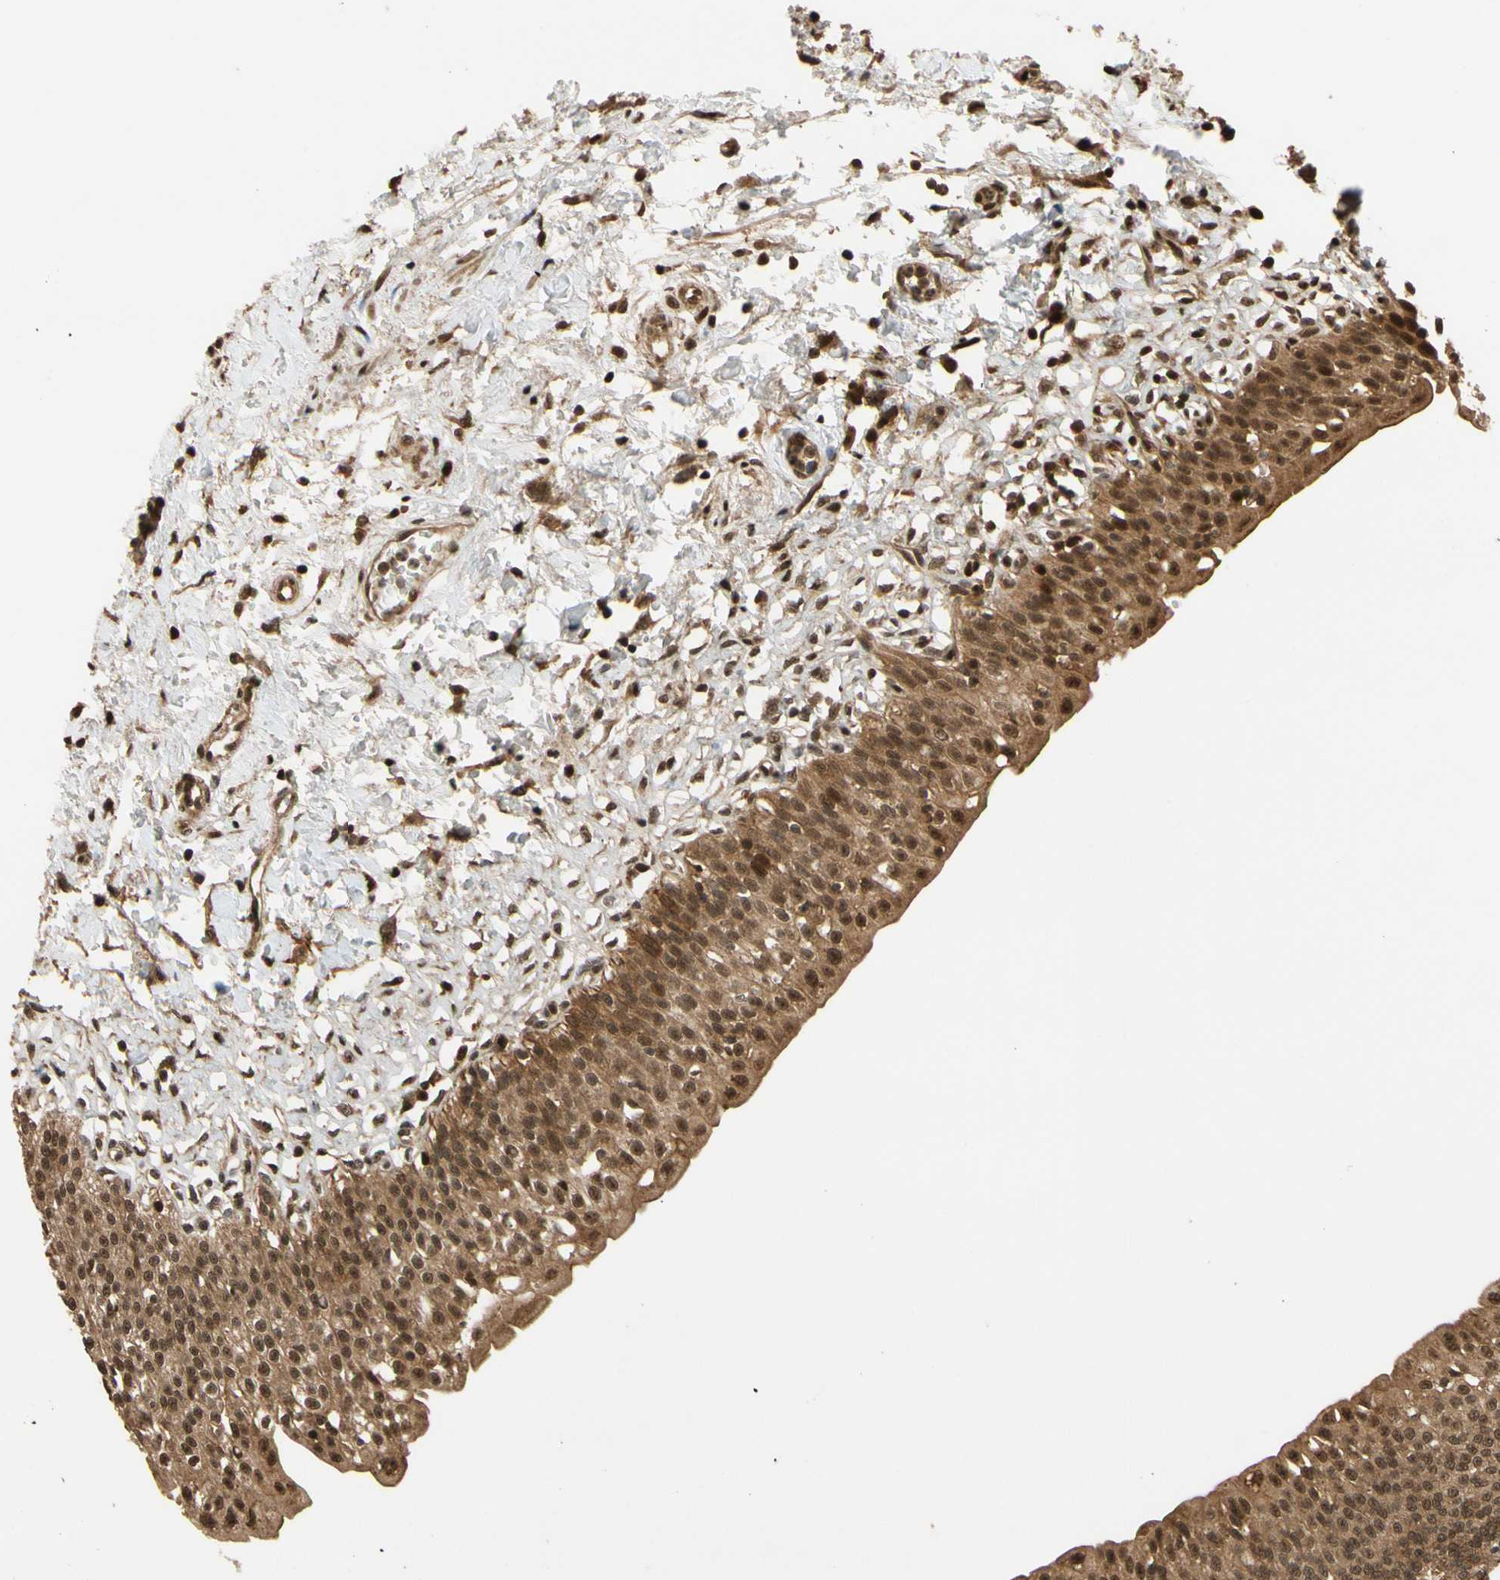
{"staining": {"intensity": "strong", "quantity": ">75%", "location": "cytoplasmic/membranous,nuclear"}, "tissue": "urinary bladder", "cell_type": "Urothelial cells", "image_type": "normal", "snomed": [{"axis": "morphology", "description": "Normal tissue, NOS"}, {"axis": "topography", "description": "Urinary bladder"}], "caption": "Immunohistochemistry (IHC) (DAB) staining of unremarkable human urinary bladder demonstrates strong cytoplasmic/membranous,nuclear protein expression in approximately >75% of urothelial cells.", "gene": "TMEM230", "patient": {"sex": "male", "age": 55}}